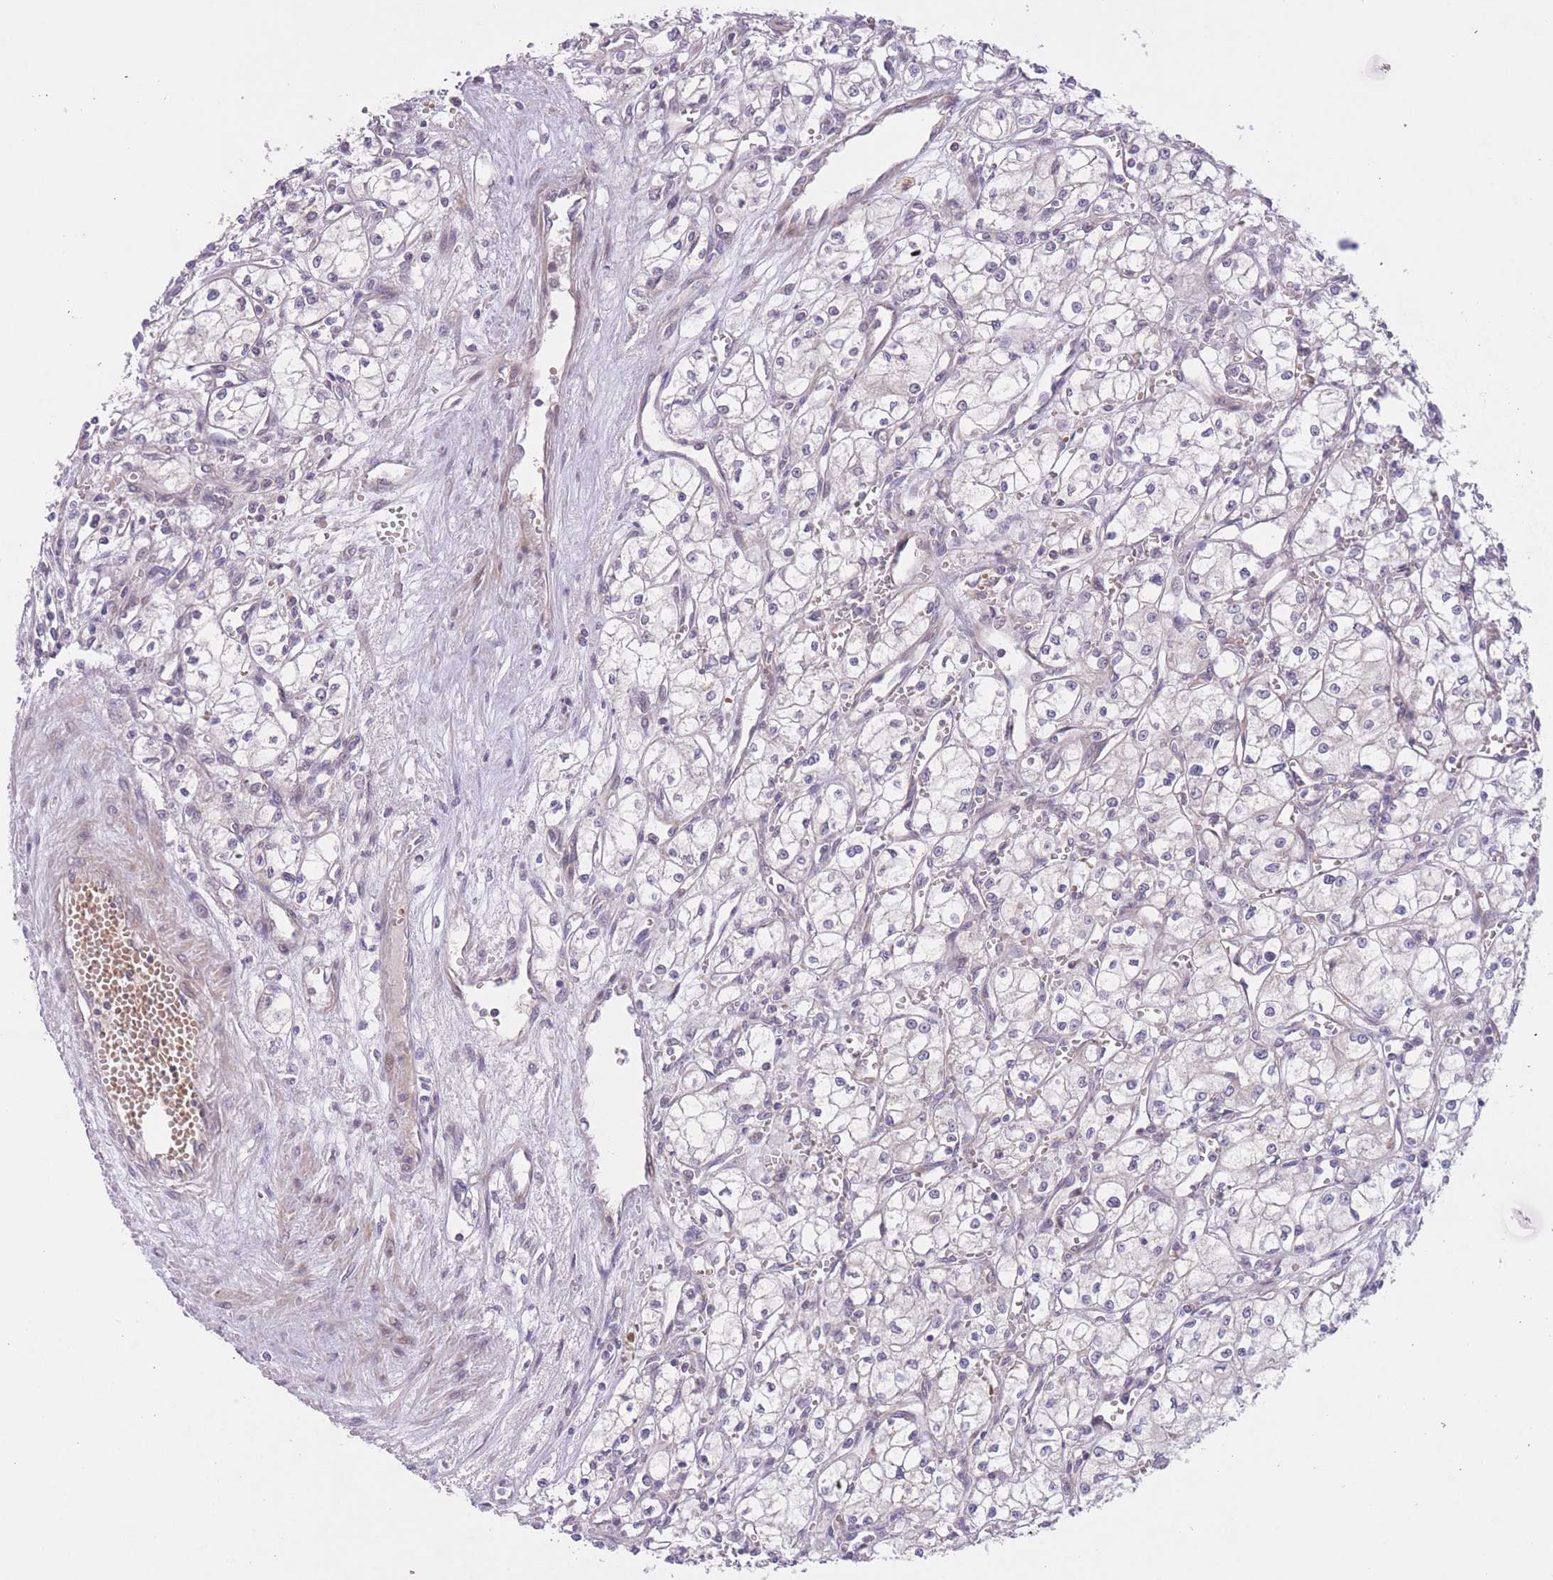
{"staining": {"intensity": "negative", "quantity": "none", "location": "none"}, "tissue": "renal cancer", "cell_type": "Tumor cells", "image_type": "cancer", "snomed": [{"axis": "morphology", "description": "Adenocarcinoma, NOS"}, {"axis": "topography", "description": "Kidney"}], "caption": "This histopathology image is of renal cancer (adenocarcinoma) stained with immunohistochemistry (IHC) to label a protein in brown with the nuclei are counter-stained blue. There is no positivity in tumor cells.", "gene": "FUT5", "patient": {"sex": "male", "age": 59}}